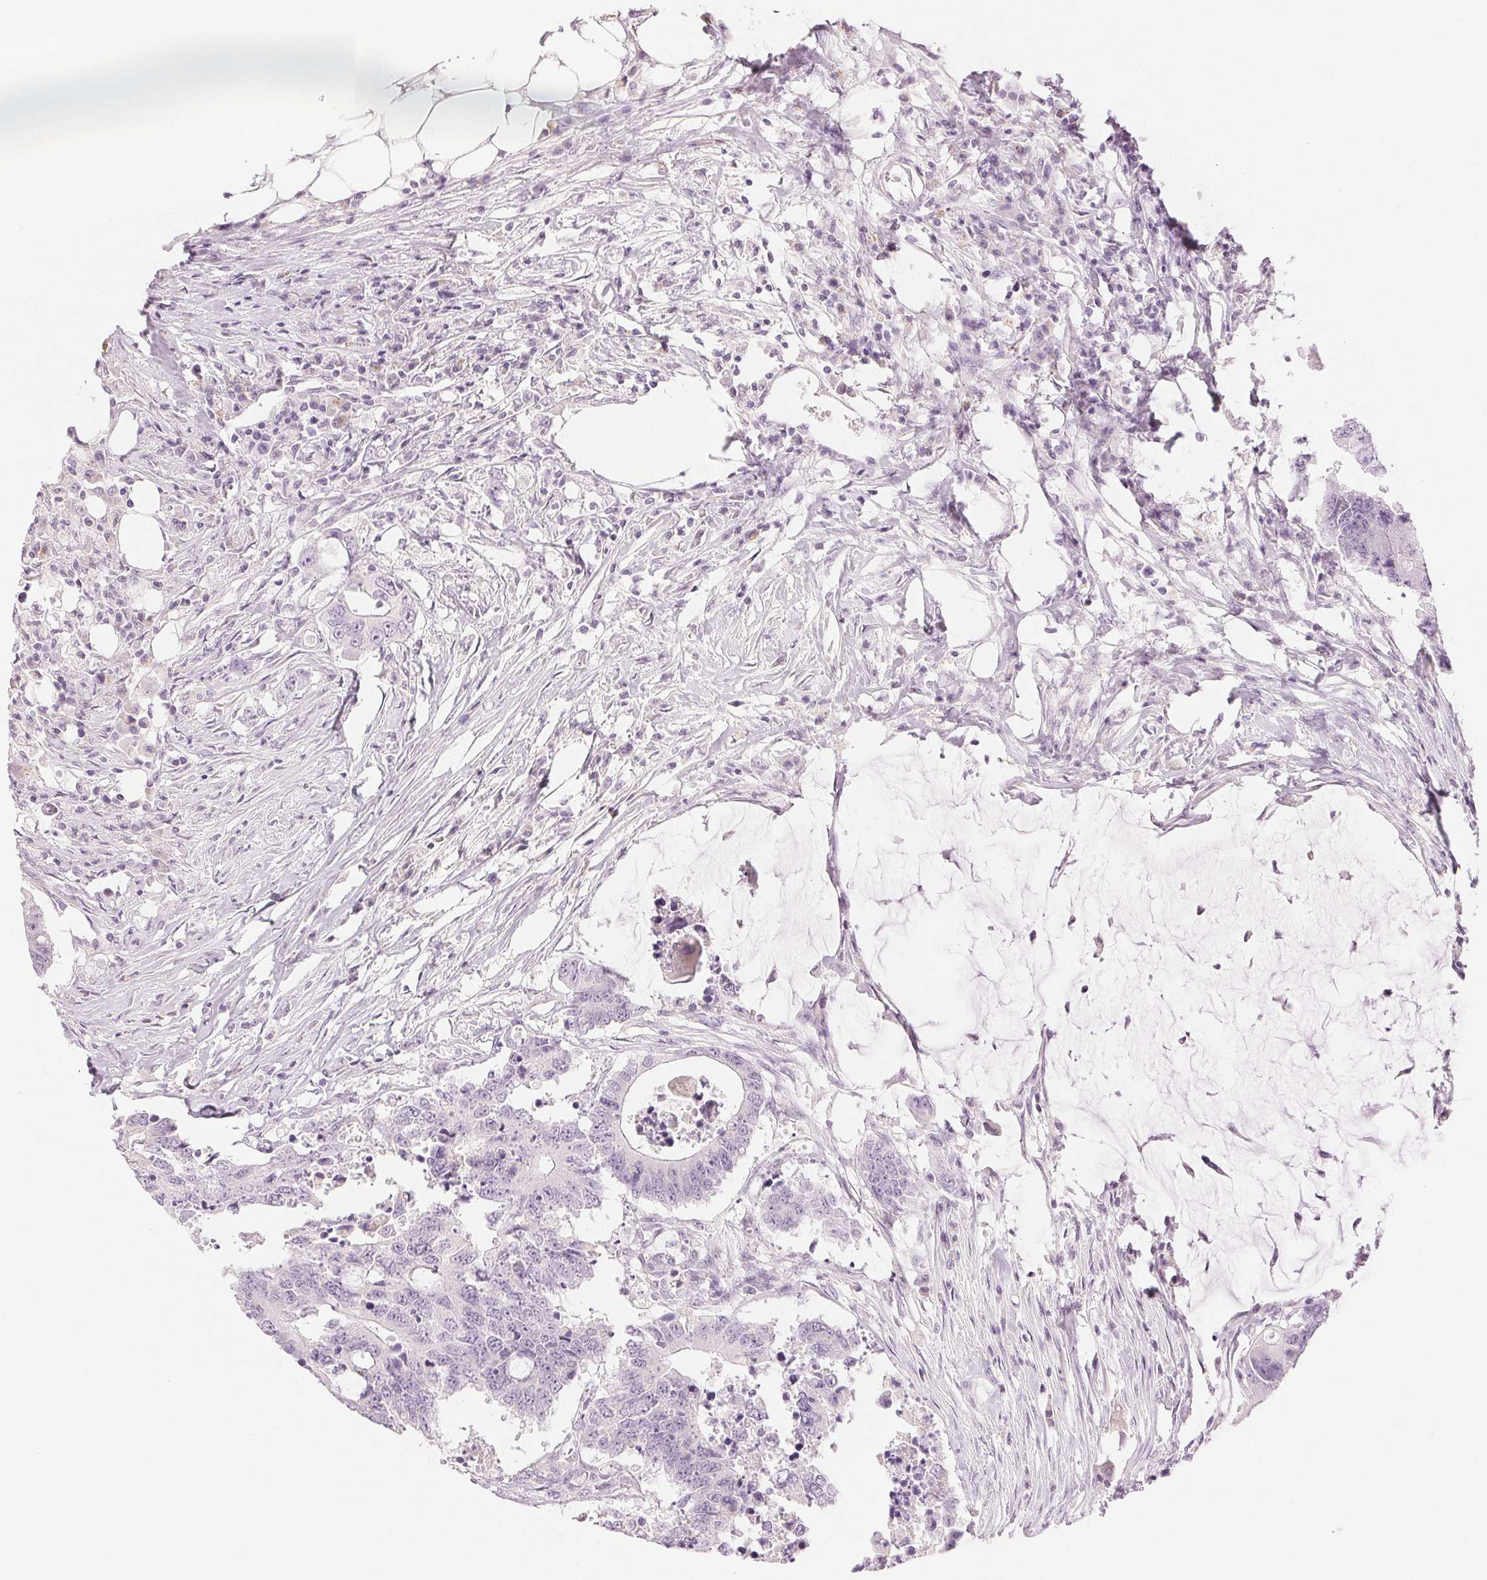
{"staining": {"intensity": "negative", "quantity": "none", "location": "none"}, "tissue": "colorectal cancer", "cell_type": "Tumor cells", "image_type": "cancer", "snomed": [{"axis": "morphology", "description": "Adenocarcinoma, NOS"}, {"axis": "topography", "description": "Colon"}], "caption": "Immunohistochemistry micrograph of colorectal cancer stained for a protein (brown), which demonstrates no expression in tumor cells. (DAB (3,3'-diaminobenzidine) immunohistochemistry (IHC) visualized using brightfield microscopy, high magnification).", "gene": "SLC5A2", "patient": {"sex": "male", "age": 71}}